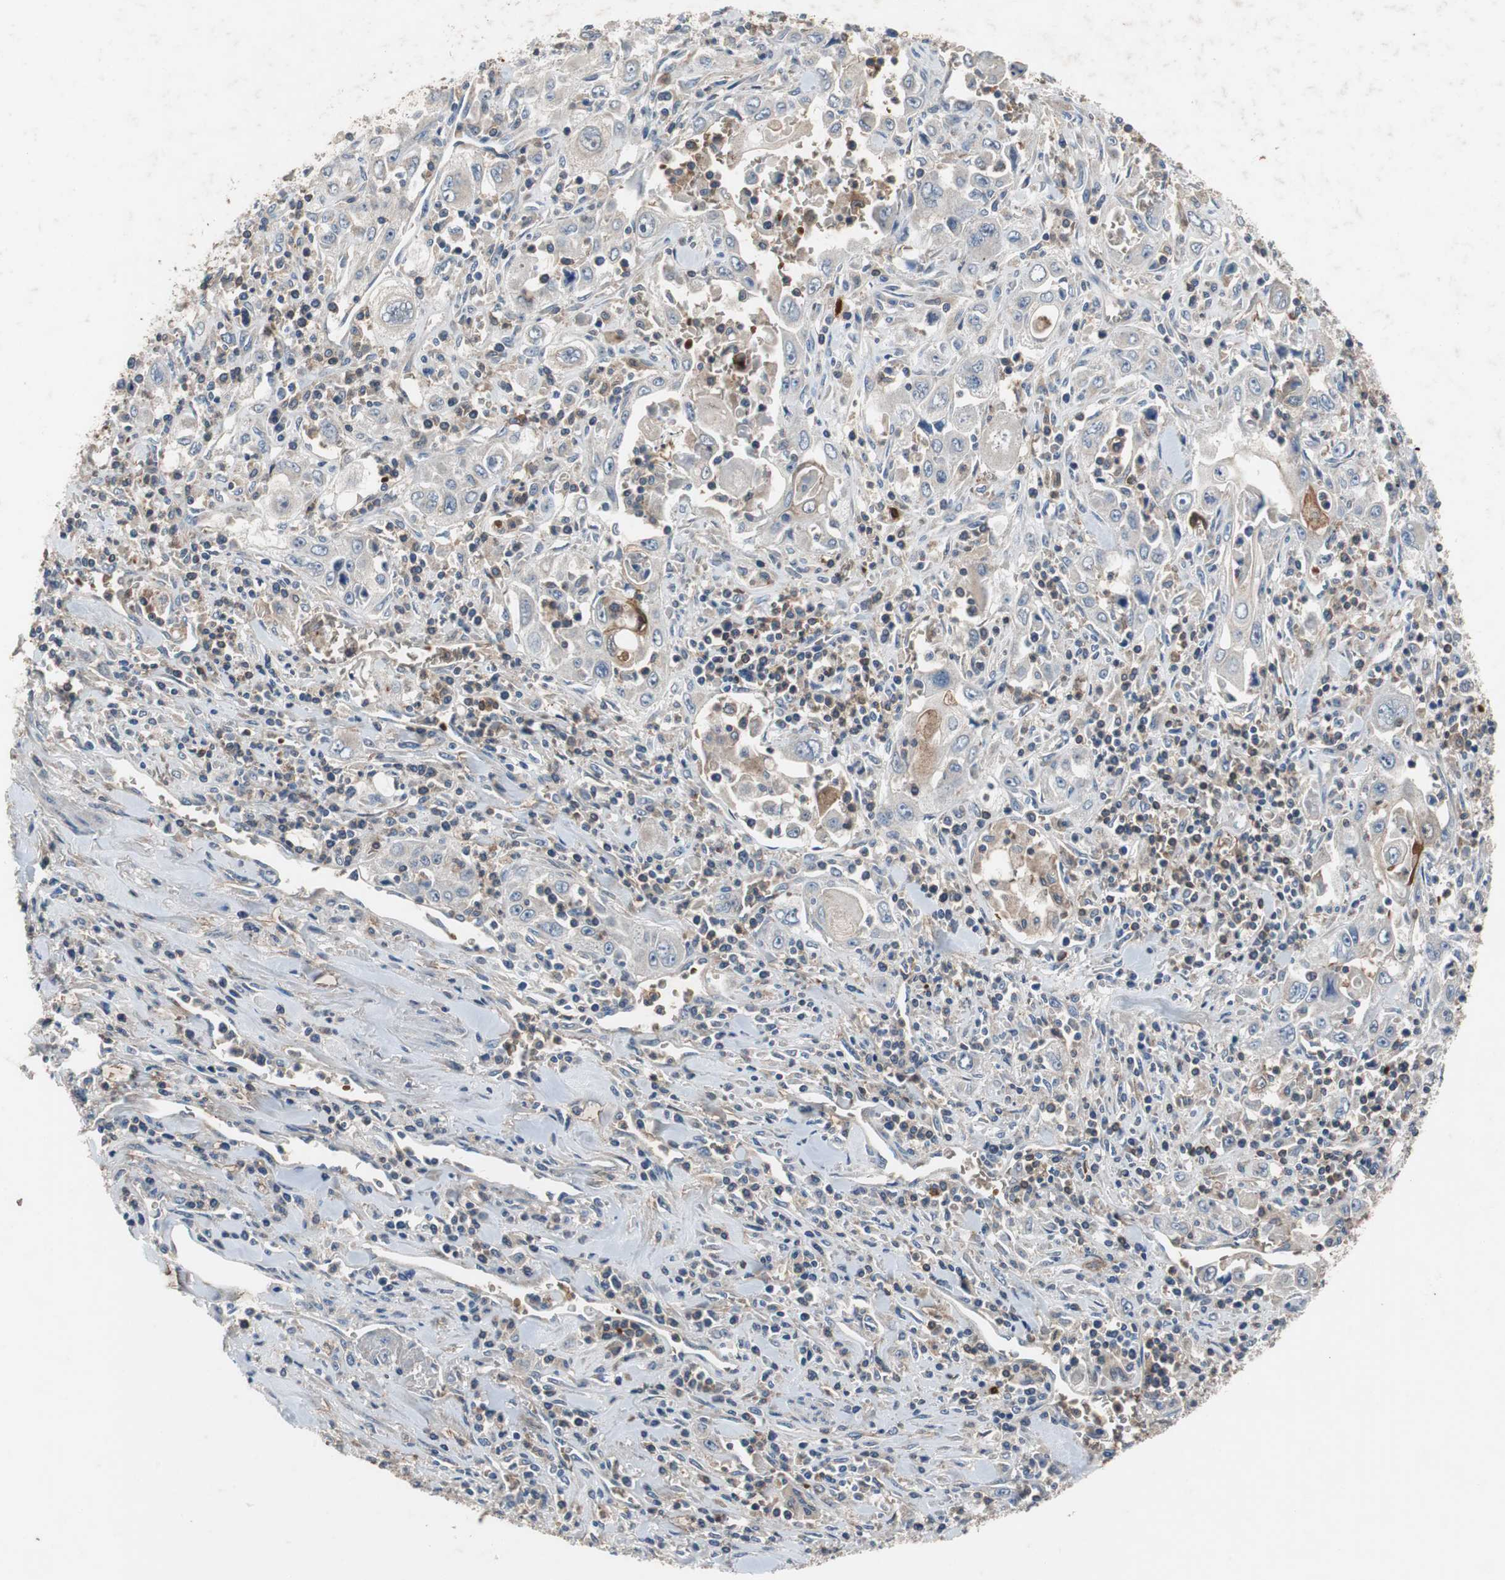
{"staining": {"intensity": "weak", "quantity": "<25%", "location": "cytoplasmic/membranous"}, "tissue": "pancreatic cancer", "cell_type": "Tumor cells", "image_type": "cancer", "snomed": [{"axis": "morphology", "description": "Adenocarcinoma, NOS"}, {"axis": "topography", "description": "Pancreas"}], "caption": "Immunohistochemistry image of neoplastic tissue: human pancreatic cancer stained with DAB (3,3'-diaminobenzidine) displays no significant protein expression in tumor cells. The staining is performed using DAB (3,3'-diaminobenzidine) brown chromogen with nuclei counter-stained in using hematoxylin.", "gene": "CALB2", "patient": {"sex": "male", "age": 70}}